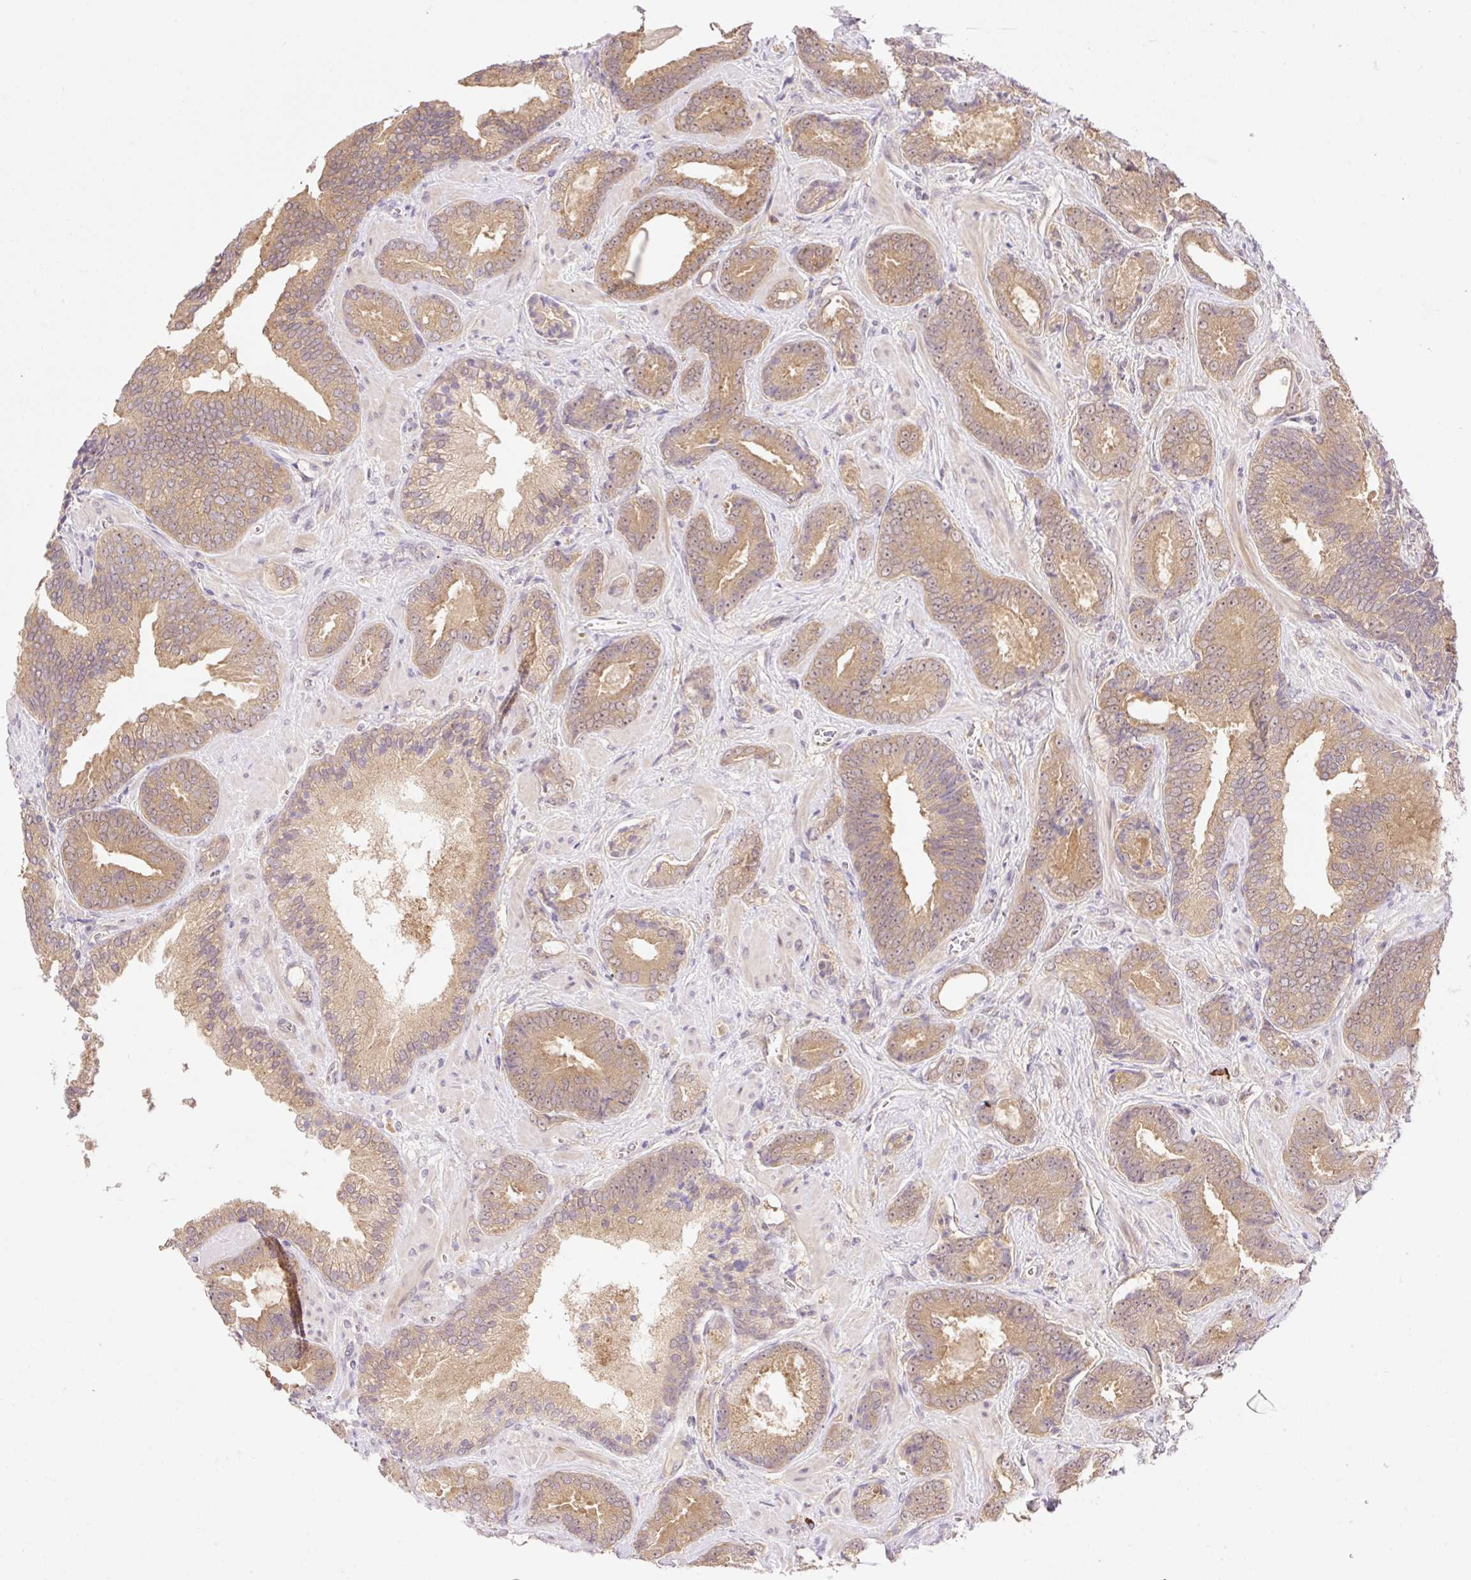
{"staining": {"intensity": "moderate", "quantity": ">75%", "location": "cytoplasmic/membranous"}, "tissue": "prostate cancer", "cell_type": "Tumor cells", "image_type": "cancer", "snomed": [{"axis": "morphology", "description": "Adenocarcinoma, Low grade"}, {"axis": "topography", "description": "Prostate"}], "caption": "The image shows staining of prostate low-grade adenocarcinoma, revealing moderate cytoplasmic/membranous protein positivity (brown color) within tumor cells.", "gene": "VPS25", "patient": {"sex": "male", "age": 62}}